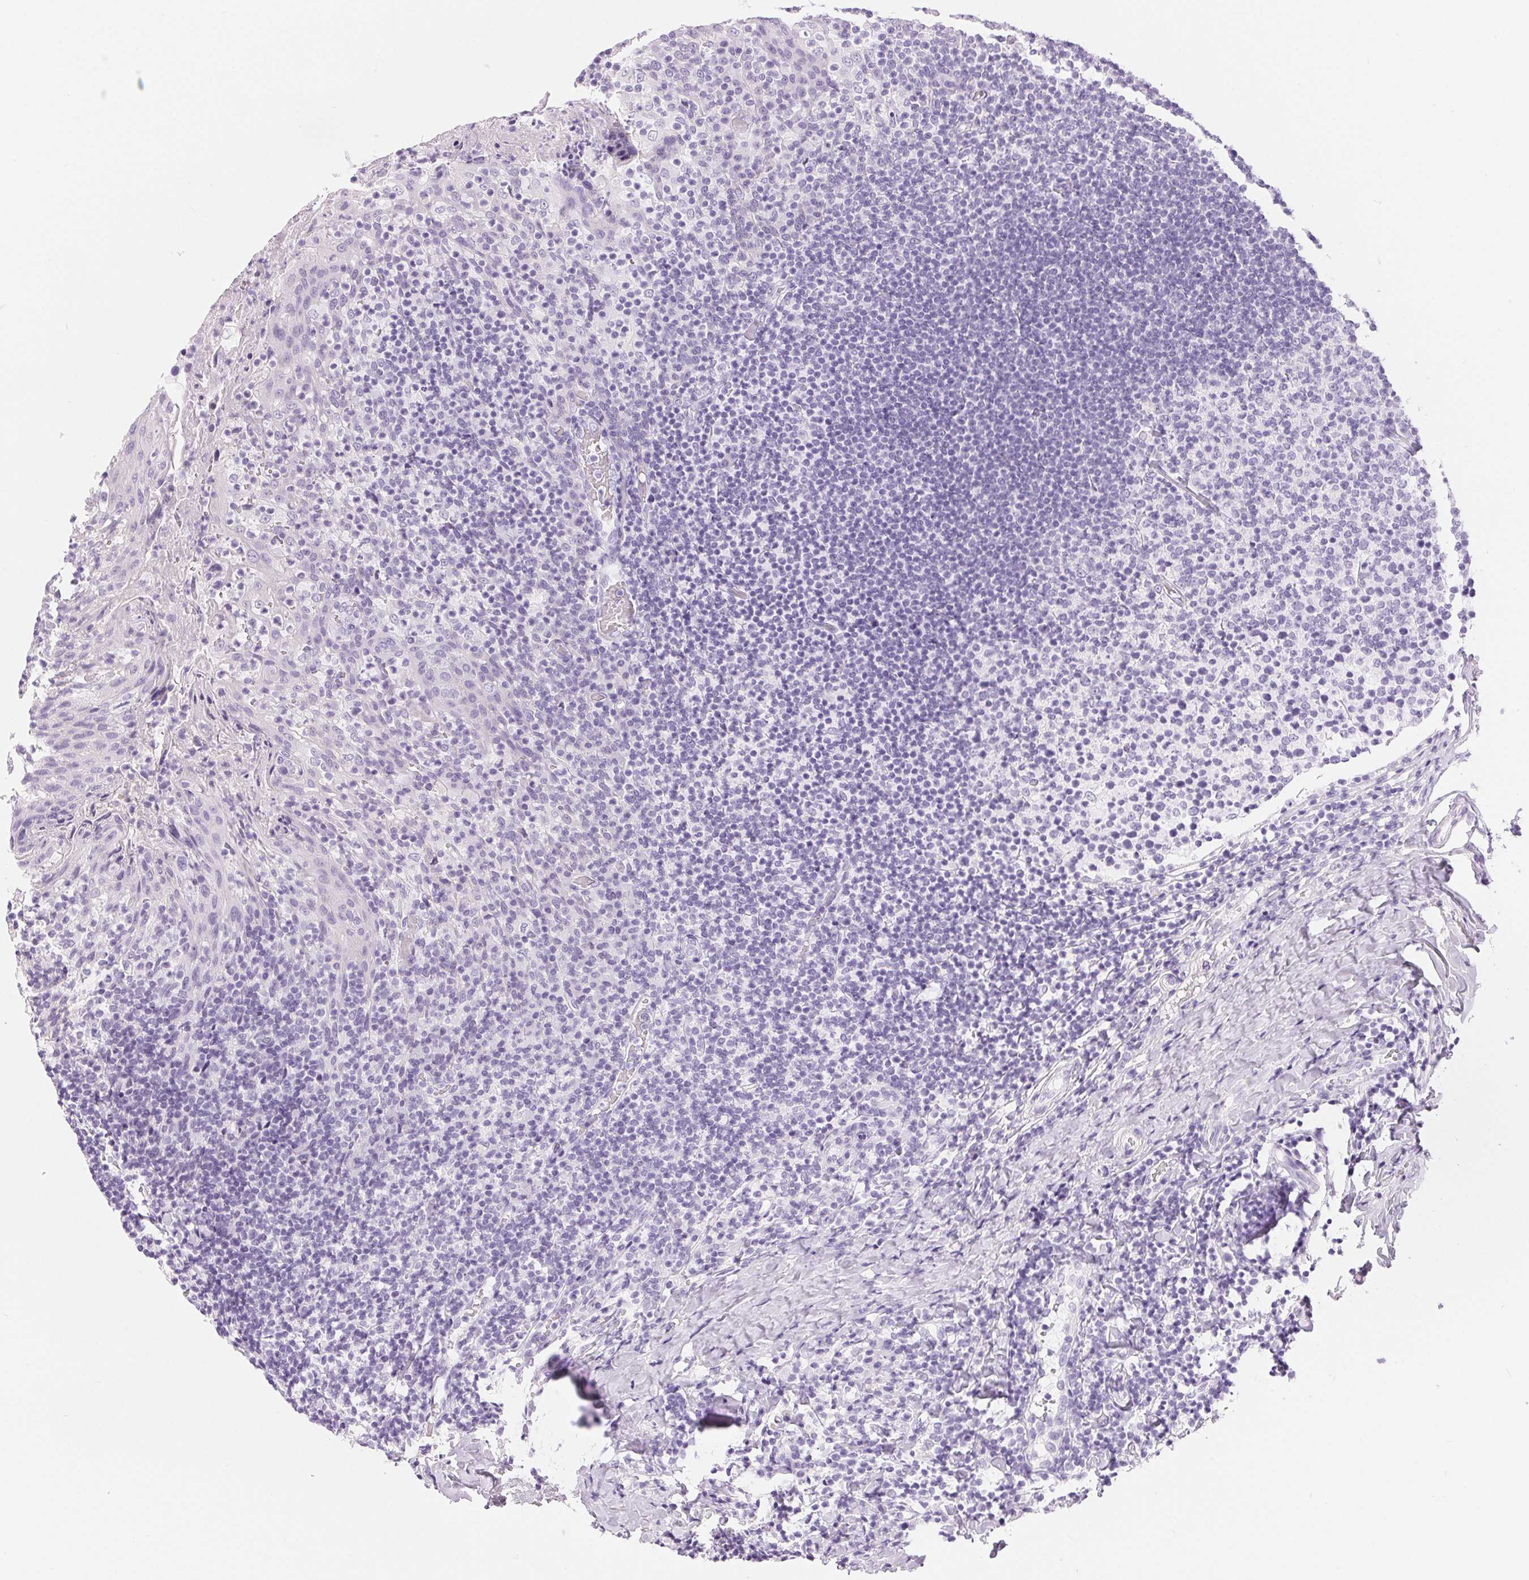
{"staining": {"intensity": "negative", "quantity": "none", "location": "none"}, "tissue": "tonsil", "cell_type": "Germinal center cells", "image_type": "normal", "snomed": [{"axis": "morphology", "description": "Normal tissue, NOS"}, {"axis": "topography", "description": "Tonsil"}], "caption": "Image shows no significant protein positivity in germinal center cells of unremarkable tonsil. Brightfield microscopy of immunohistochemistry stained with DAB (3,3'-diaminobenzidine) (brown) and hematoxylin (blue), captured at high magnification.", "gene": "XDH", "patient": {"sex": "female", "age": 10}}